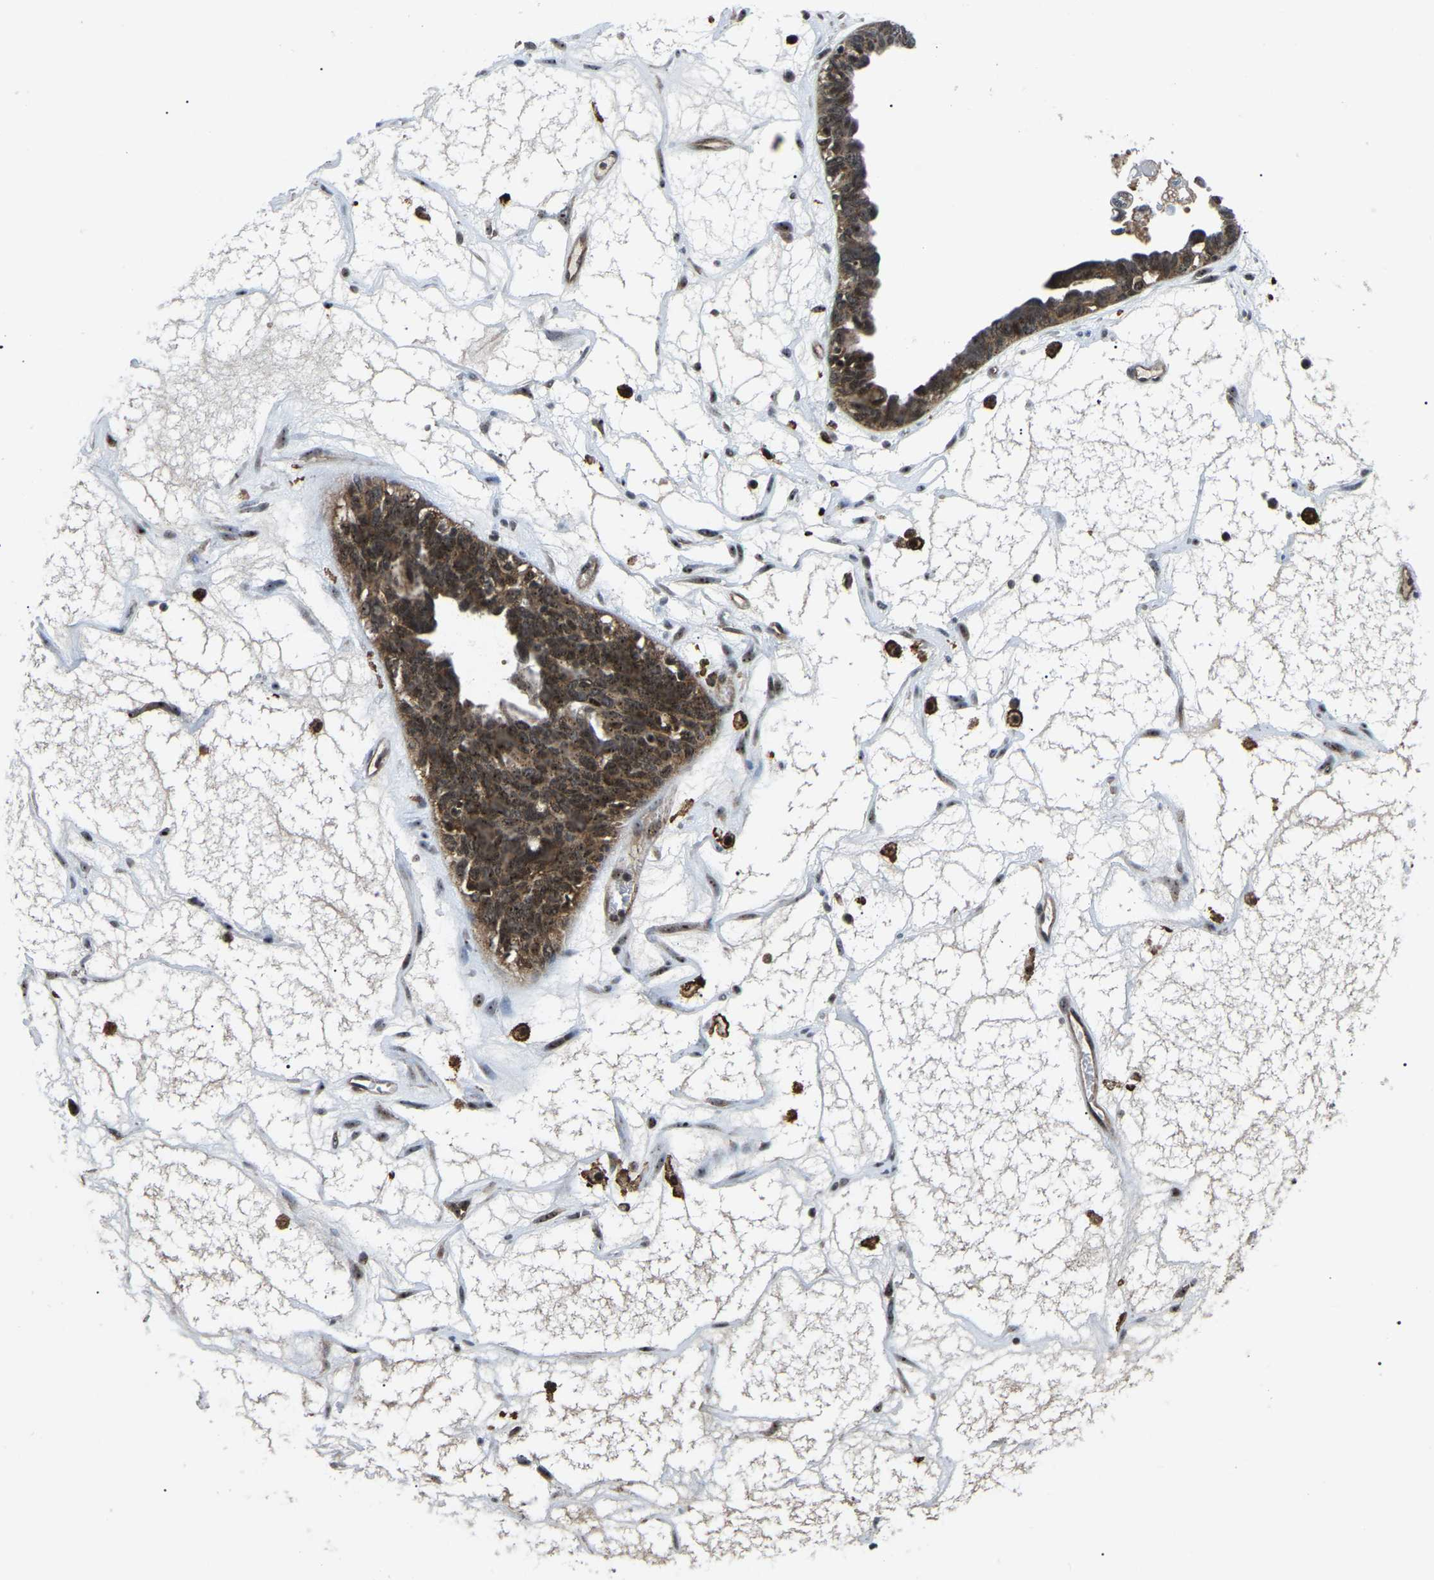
{"staining": {"intensity": "moderate", "quantity": ">75%", "location": "cytoplasmic/membranous,nuclear"}, "tissue": "ovarian cancer", "cell_type": "Tumor cells", "image_type": "cancer", "snomed": [{"axis": "morphology", "description": "Cystadenocarcinoma, serous, NOS"}, {"axis": "topography", "description": "Ovary"}], "caption": "Protein expression analysis of human ovarian cancer (serous cystadenocarcinoma) reveals moderate cytoplasmic/membranous and nuclear staining in about >75% of tumor cells.", "gene": "RRP1B", "patient": {"sex": "female", "age": 79}}